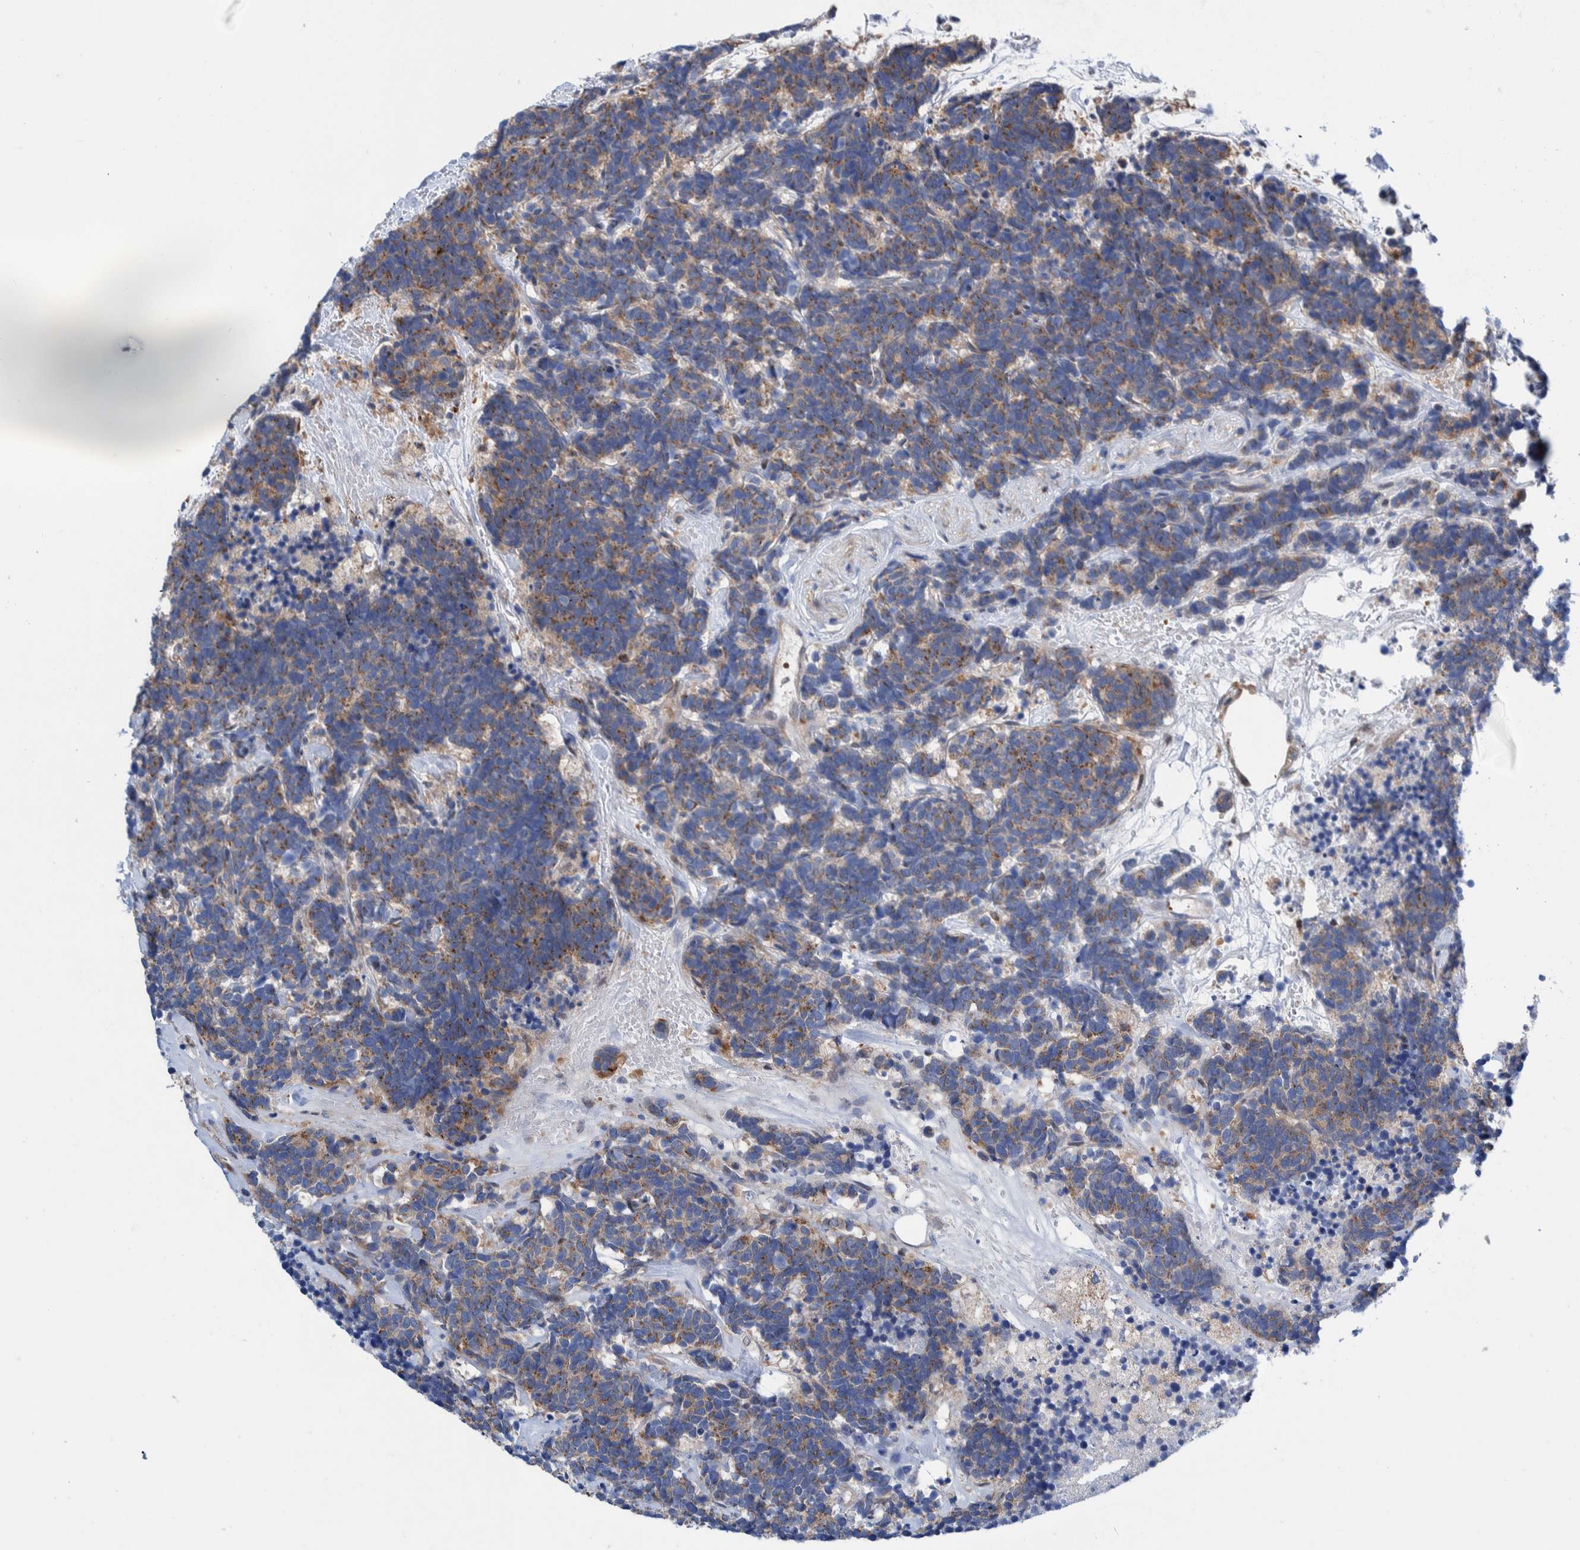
{"staining": {"intensity": "moderate", "quantity": ">75%", "location": "cytoplasmic/membranous"}, "tissue": "carcinoid", "cell_type": "Tumor cells", "image_type": "cancer", "snomed": [{"axis": "morphology", "description": "Carcinoma, NOS"}, {"axis": "morphology", "description": "Carcinoid, malignant, NOS"}, {"axis": "topography", "description": "Urinary bladder"}], "caption": "Immunohistochemistry image of neoplastic tissue: carcinoma stained using IHC demonstrates medium levels of moderate protein expression localized specifically in the cytoplasmic/membranous of tumor cells, appearing as a cytoplasmic/membranous brown color.", "gene": "TRIM58", "patient": {"sex": "male", "age": 57}}